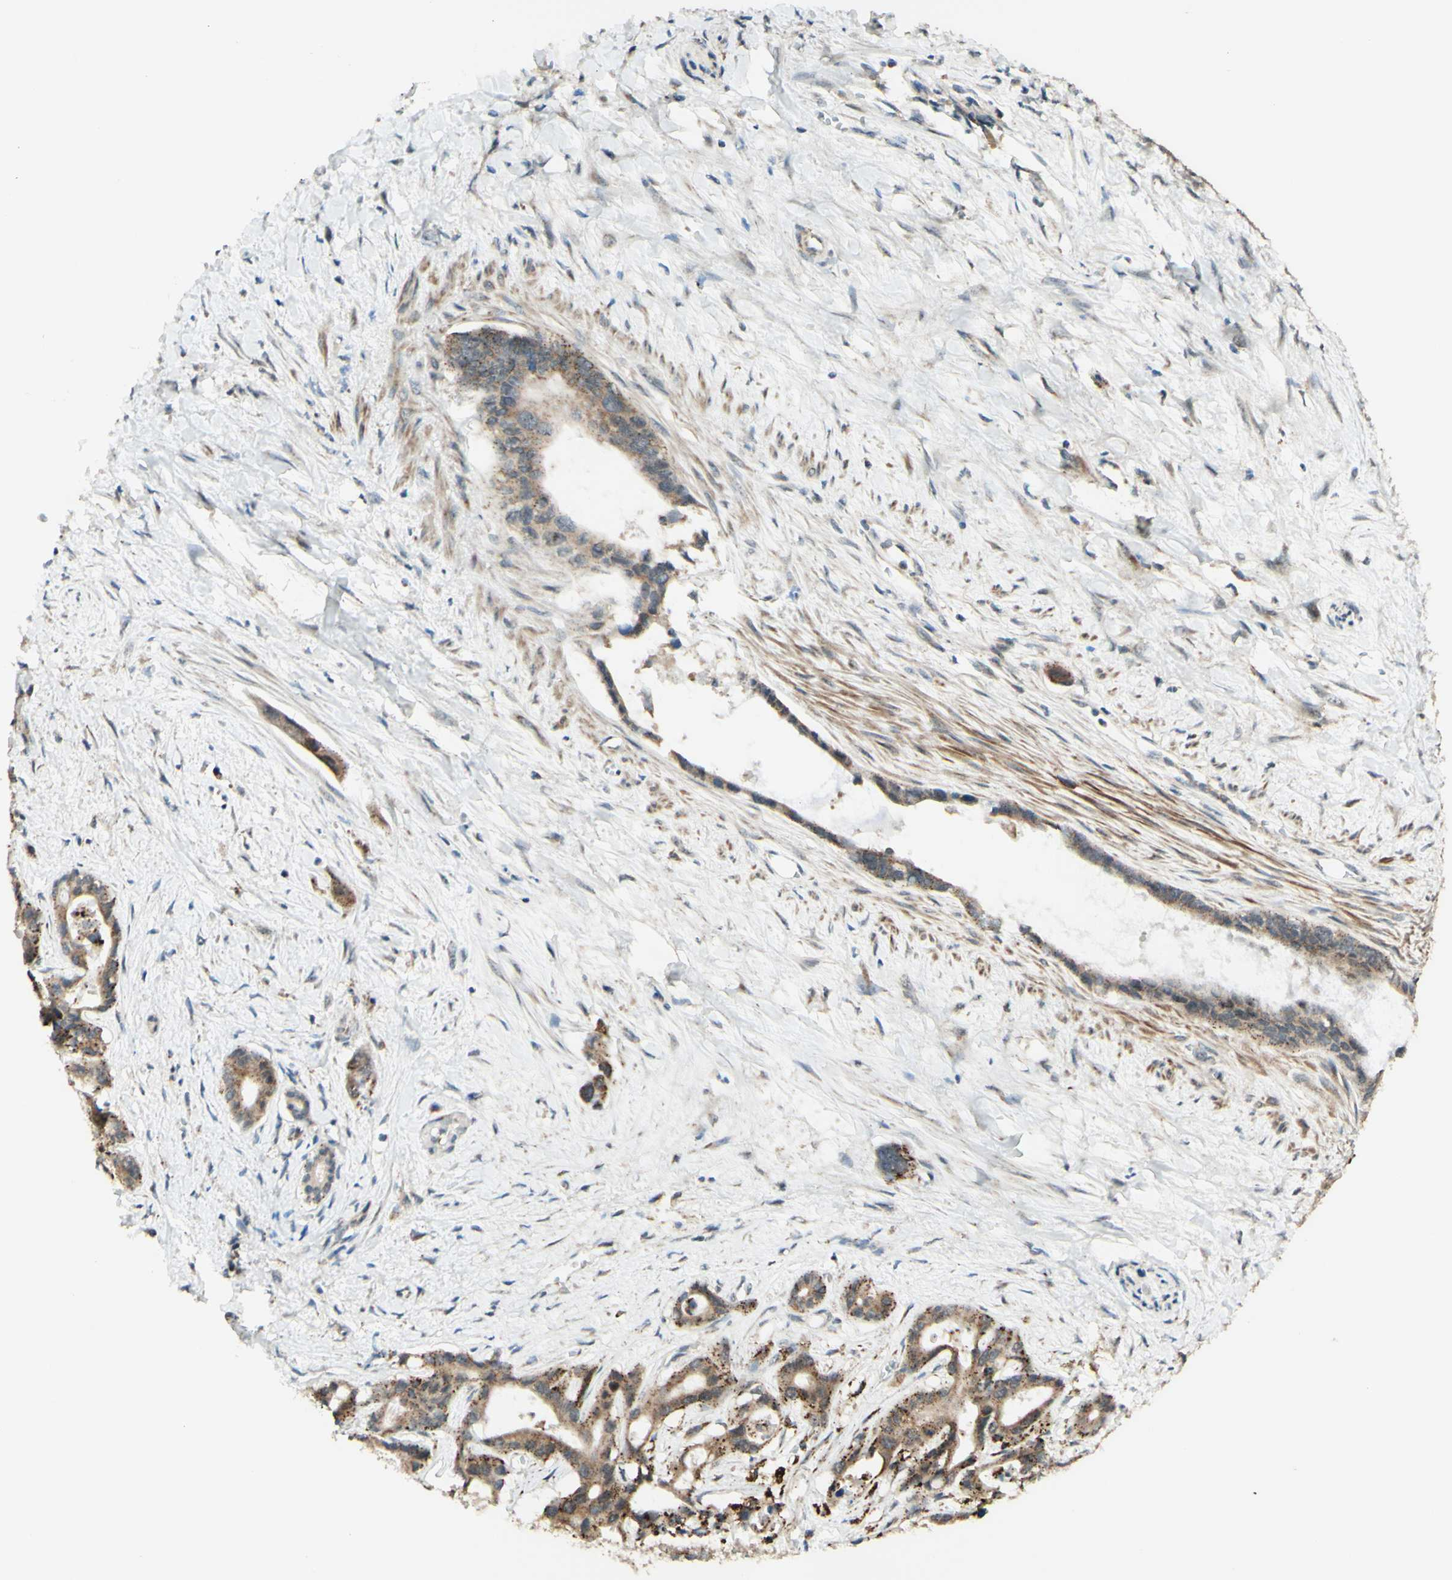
{"staining": {"intensity": "moderate", "quantity": ">75%", "location": "cytoplasmic/membranous"}, "tissue": "liver cancer", "cell_type": "Tumor cells", "image_type": "cancer", "snomed": [{"axis": "morphology", "description": "Cholangiocarcinoma"}, {"axis": "topography", "description": "Liver"}], "caption": "High-magnification brightfield microscopy of cholangiocarcinoma (liver) stained with DAB (3,3'-diaminobenzidine) (brown) and counterstained with hematoxylin (blue). tumor cells exhibit moderate cytoplasmic/membranous staining is seen in about>75% of cells. (Stains: DAB in brown, nuclei in blue, Microscopy: brightfield microscopy at high magnification).", "gene": "DHRS3", "patient": {"sex": "female", "age": 65}}